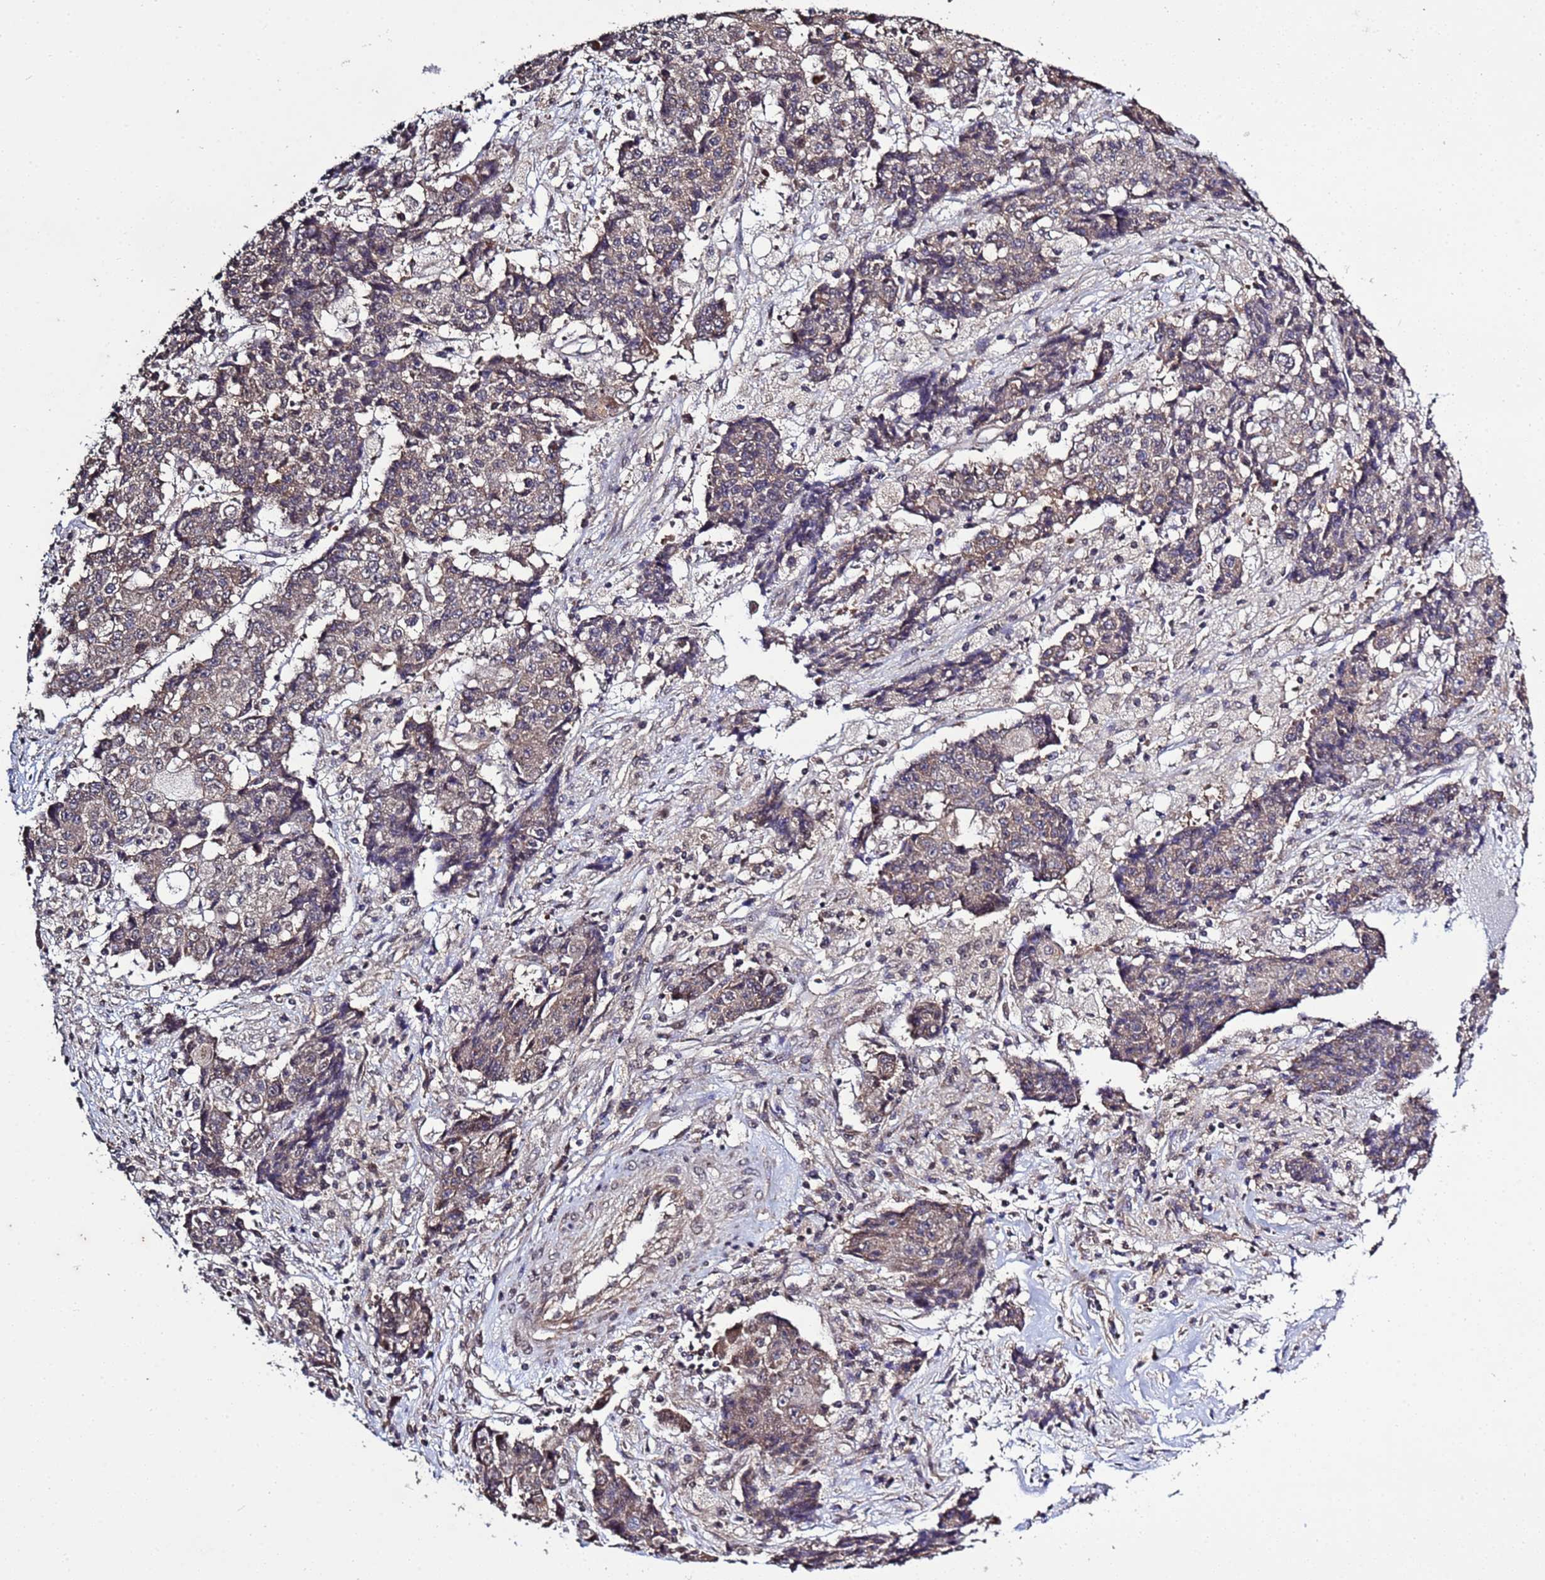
{"staining": {"intensity": "weak", "quantity": "25%-75%", "location": "cytoplasmic/membranous"}, "tissue": "ovarian cancer", "cell_type": "Tumor cells", "image_type": "cancer", "snomed": [{"axis": "morphology", "description": "Carcinoma, endometroid"}, {"axis": "topography", "description": "Ovary"}], "caption": "DAB immunohistochemical staining of ovarian endometroid carcinoma displays weak cytoplasmic/membranous protein staining in approximately 25%-75% of tumor cells.", "gene": "P2RX7", "patient": {"sex": "female", "age": 42}}